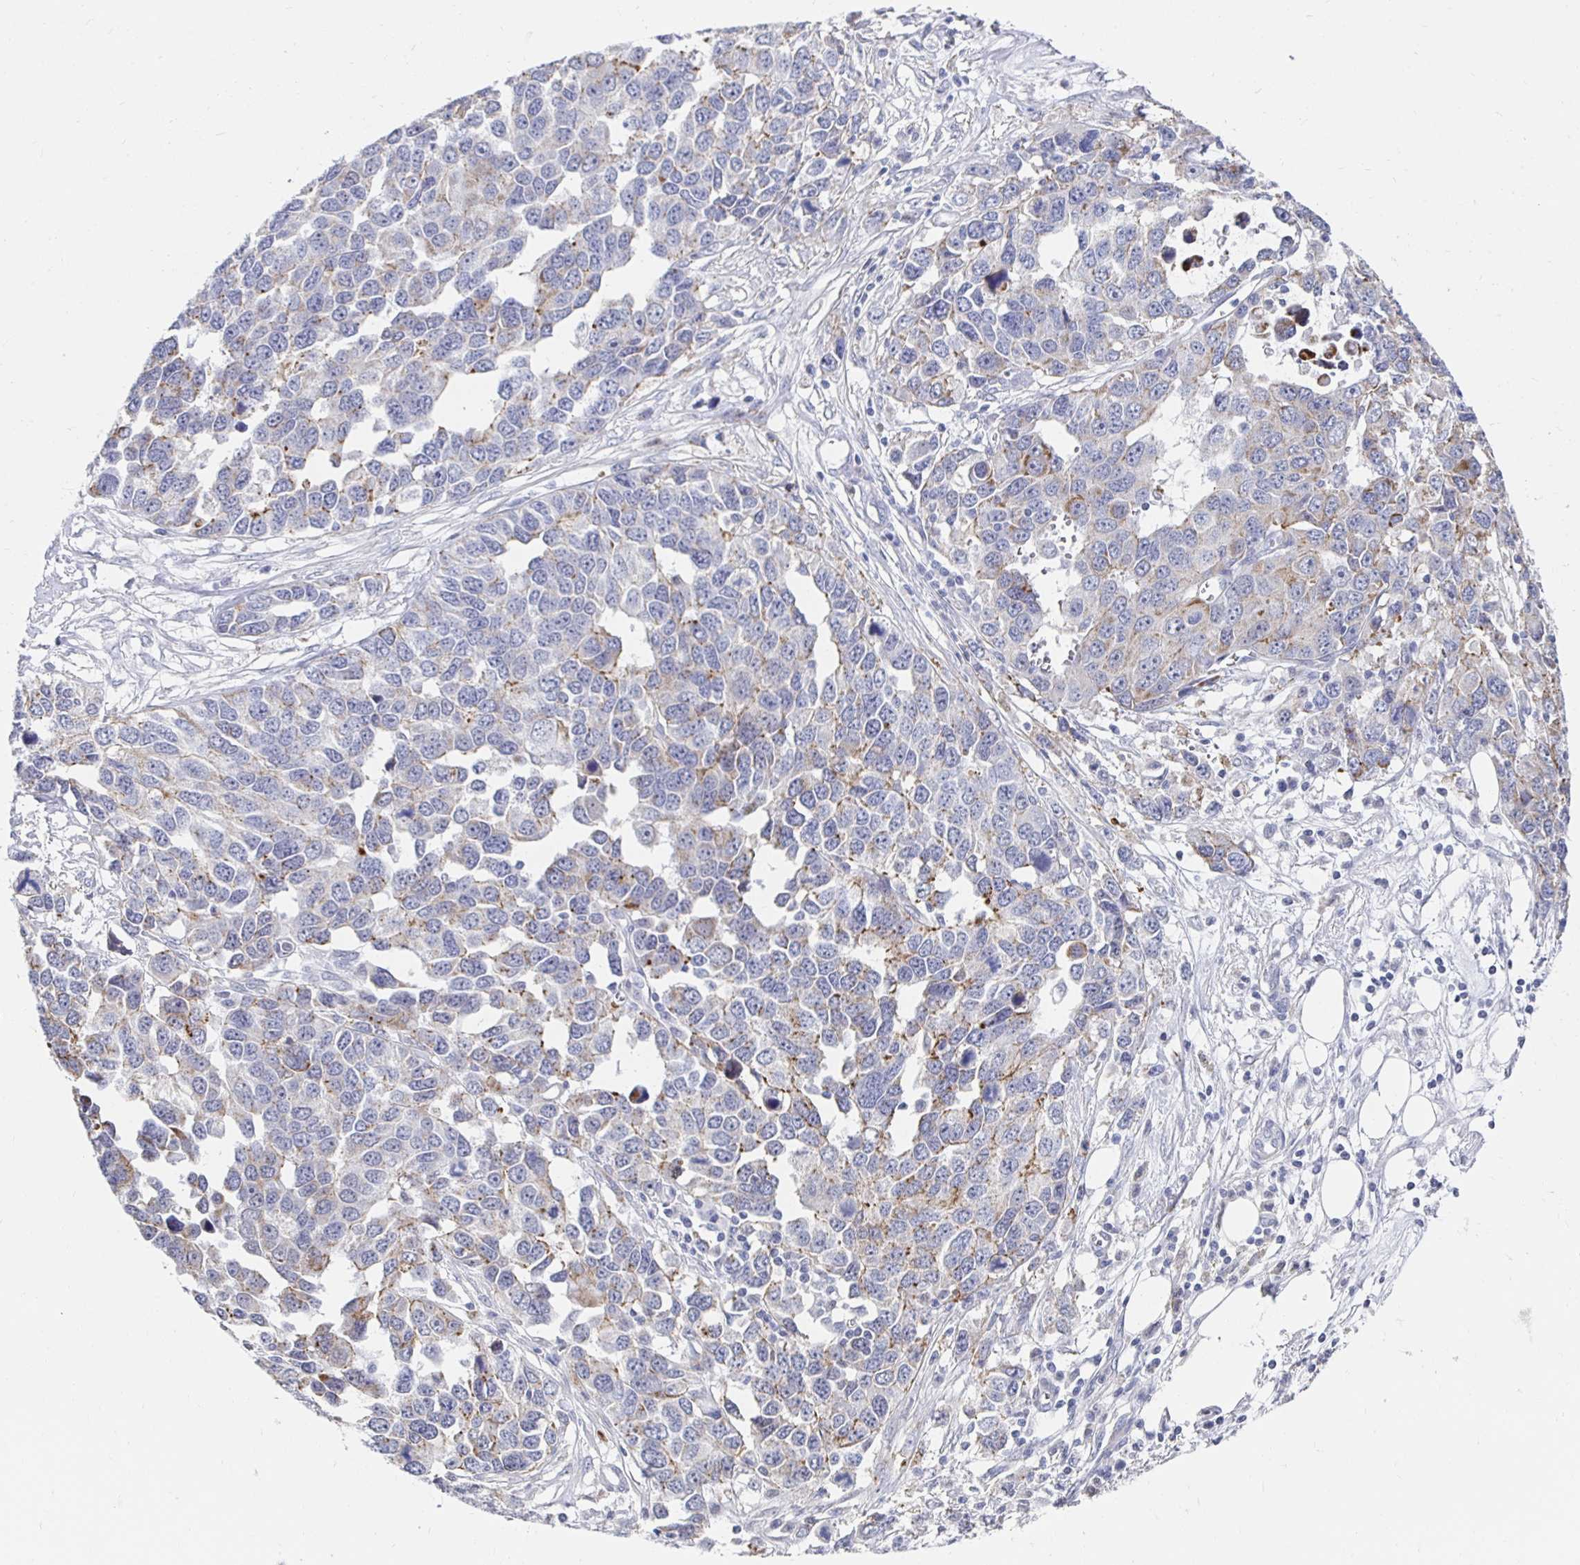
{"staining": {"intensity": "moderate", "quantity": "<25%", "location": "cytoplasmic/membranous"}, "tissue": "ovarian cancer", "cell_type": "Tumor cells", "image_type": "cancer", "snomed": [{"axis": "morphology", "description": "Cystadenocarcinoma, serous, NOS"}, {"axis": "topography", "description": "Ovary"}], "caption": "Immunohistochemistry (IHC) (DAB (3,3'-diaminobenzidine)) staining of serous cystadenocarcinoma (ovarian) exhibits moderate cytoplasmic/membranous protein positivity in approximately <25% of tumor cells.", "gene": "NOCT", "patient": {"sex": "female", "age": 76}}